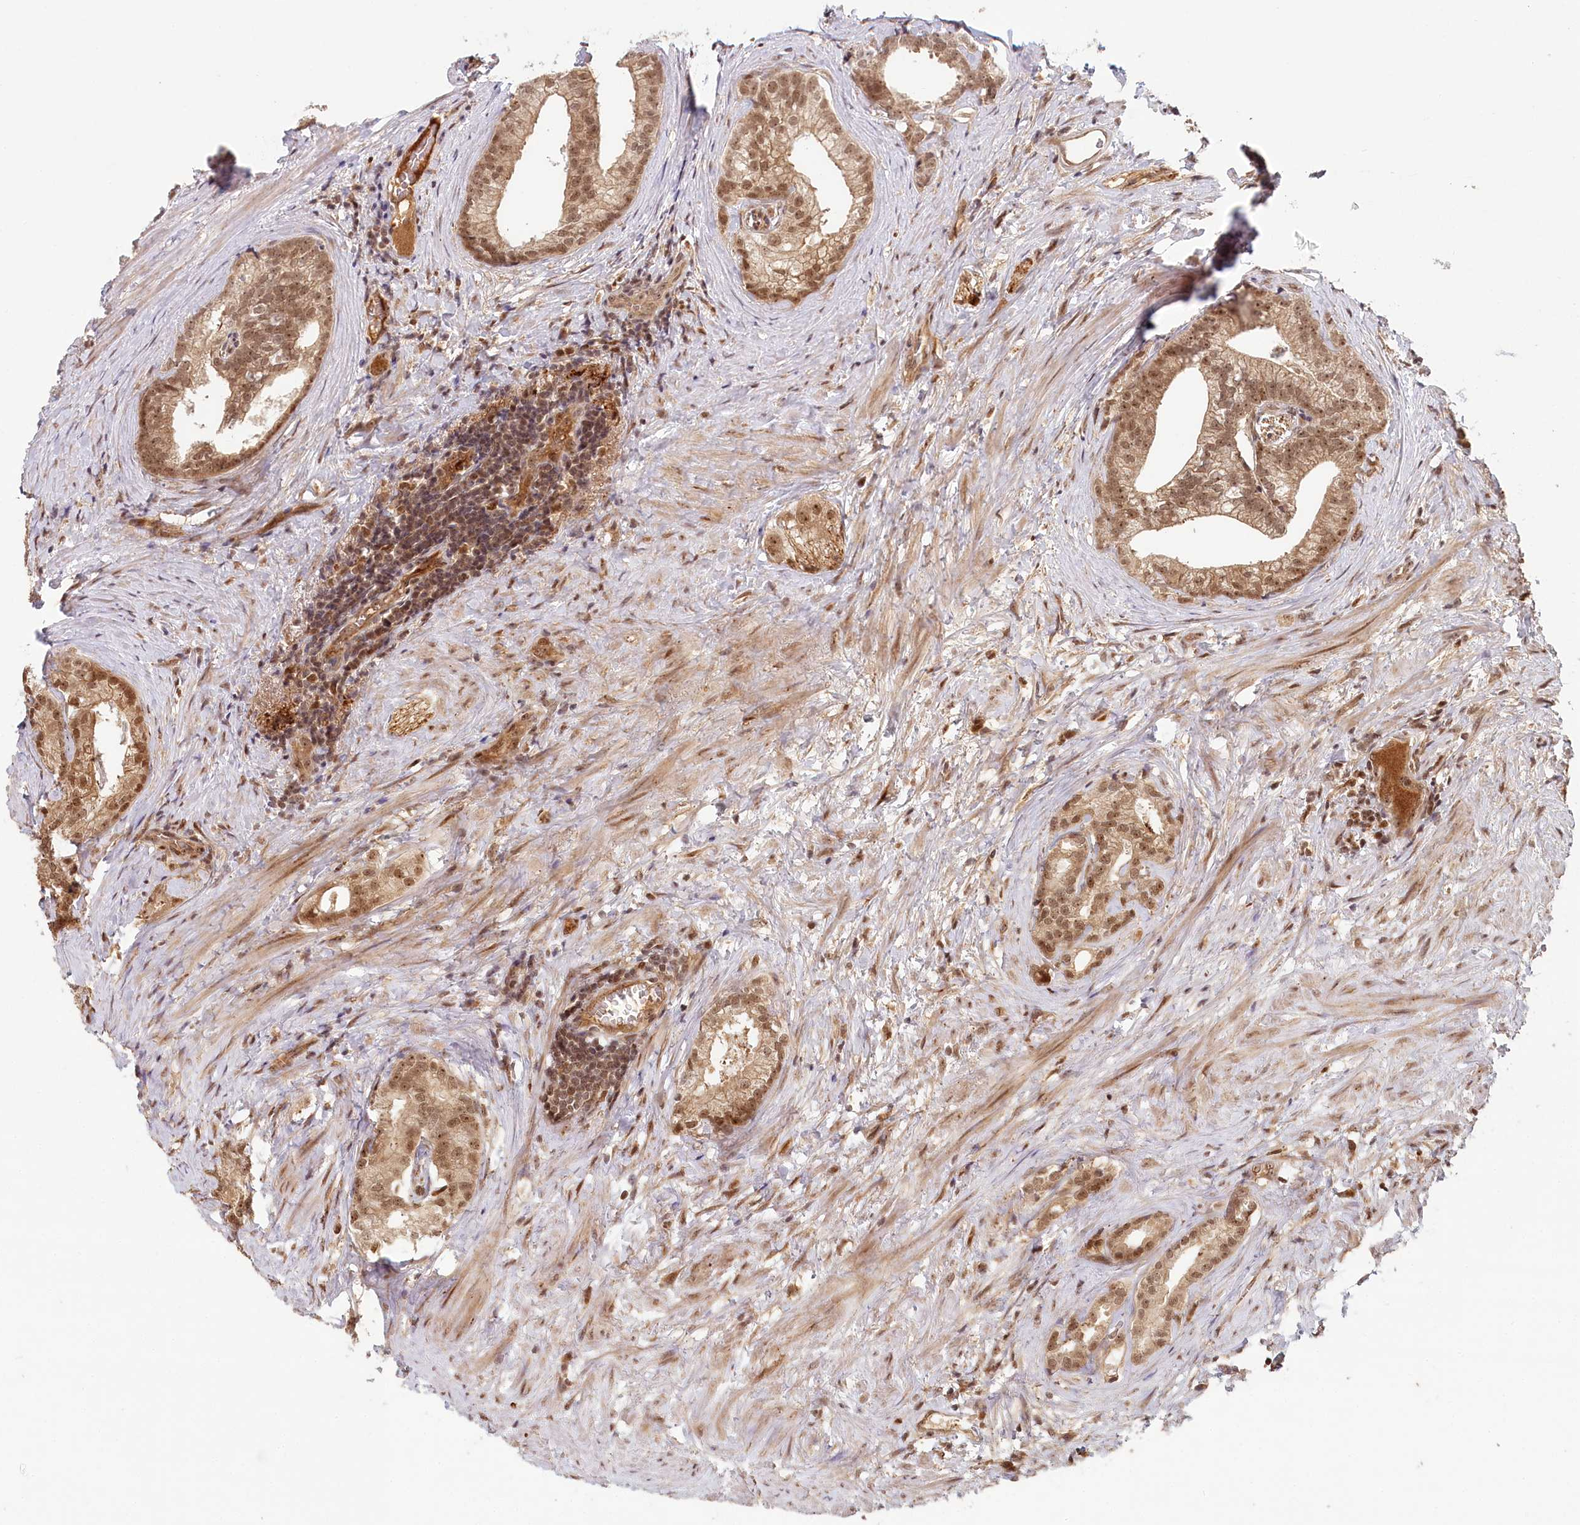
{"staining": {"intensity": "moderate", "quantity": ">75%", "location": "cytoplasmic/membranous,nuclear"}, "tissue": "prostate cancer", "cell_type": "Tumor cells", "image_type": "cancer", "snomed": [{"axis": "morphology", "description": "Adenocarcinoma, Low grade"}, {"axis": "topography", "description": "Prostate"}], "caption": "A brown stain labels moderate cytoplasmic/membranous and nuclear staining of a protein in adenocarcinoma (low-grade) (prostate) tumor cells.", "gene": "WAPL", "patient": {"sex": "male", "age": 71}}